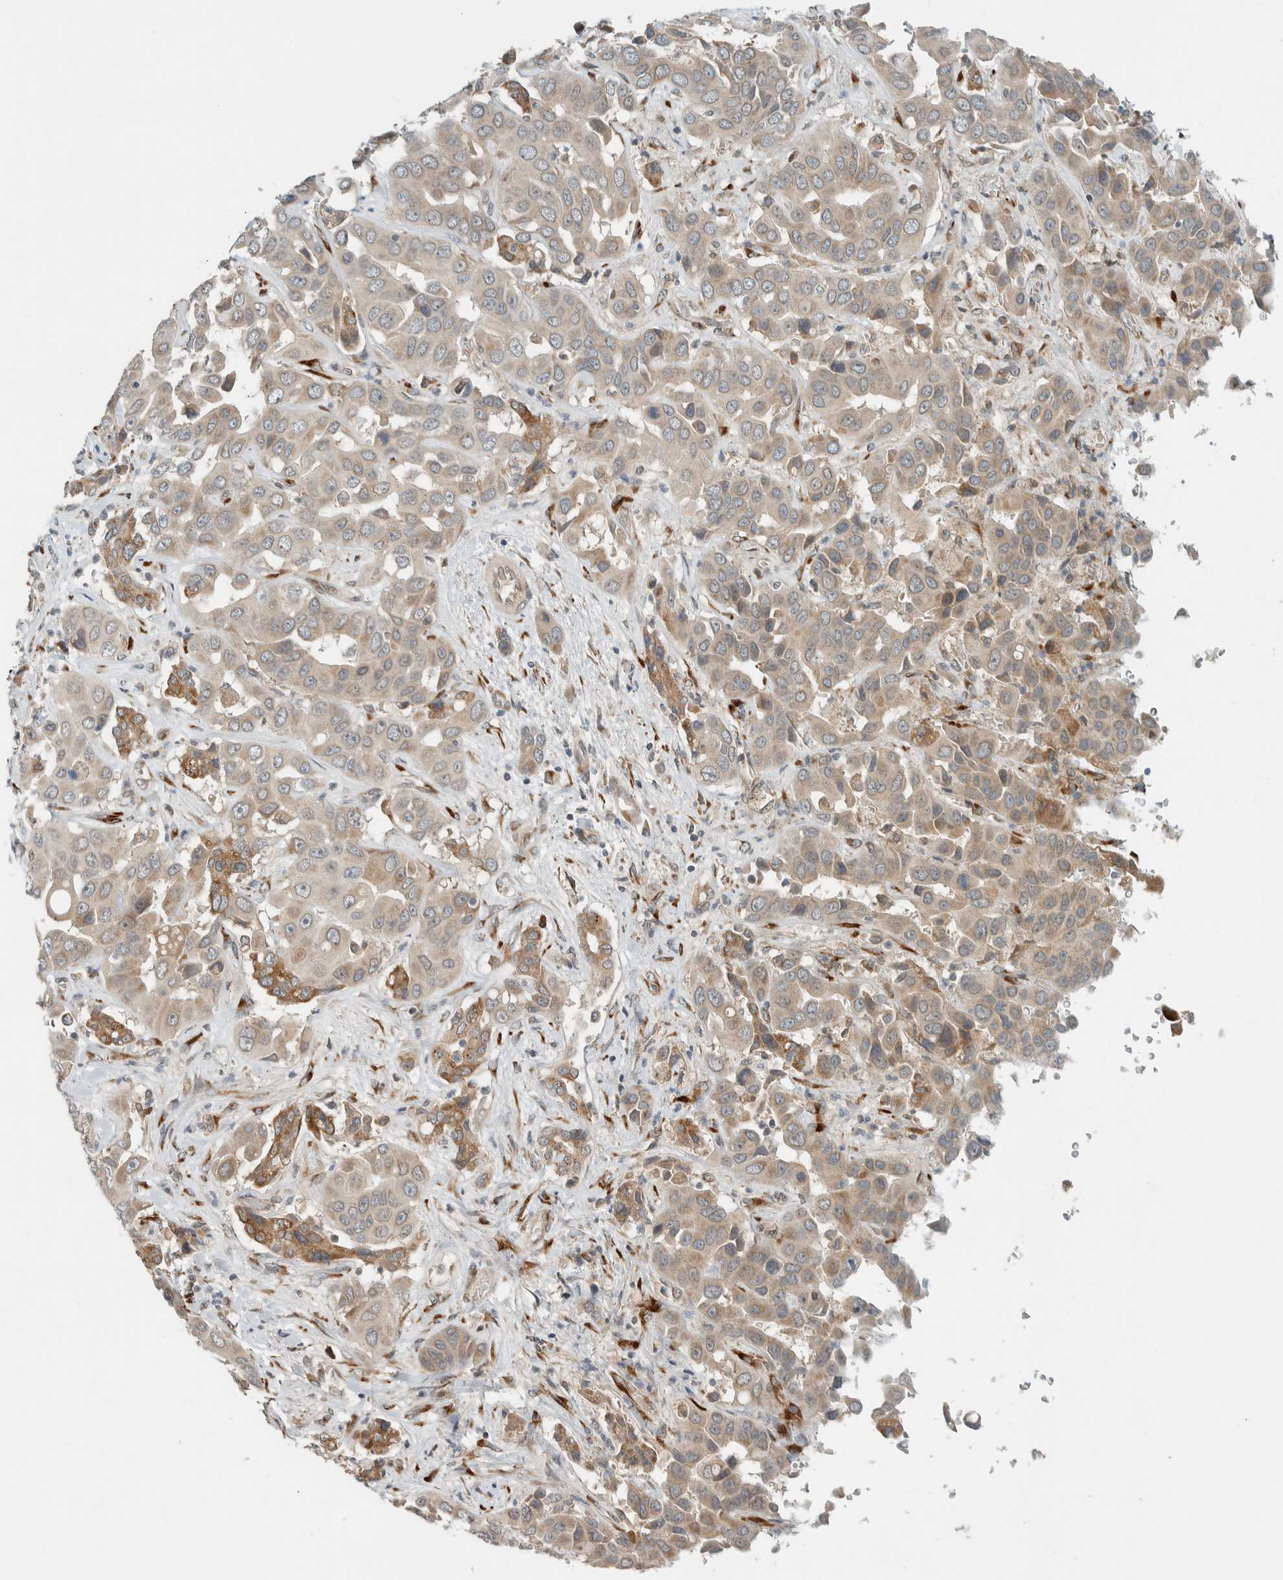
{"staining": {"intensity": "moderate", "quantity": "<25%", "location": "cytoplasmic/membranous"}, "tissue": "liver cancer", "cell_type": "Tumor cells", "image_type": "cancer", "snomed": [{"axis": "morphology", "description": "Cholangiocarcinoma"}, {"axis": "topography", "description": "Liver"}], "caption": "Protein staining of liver cancer tissue displays moderate cytoplasmic/membranous staining in approximately <25% of tumor cells. Ihc stains the protein of interest in brown and the nuclei are stained blue.", "gene": "CTBP2", "patient": {"sex": "female", "age": 52}}